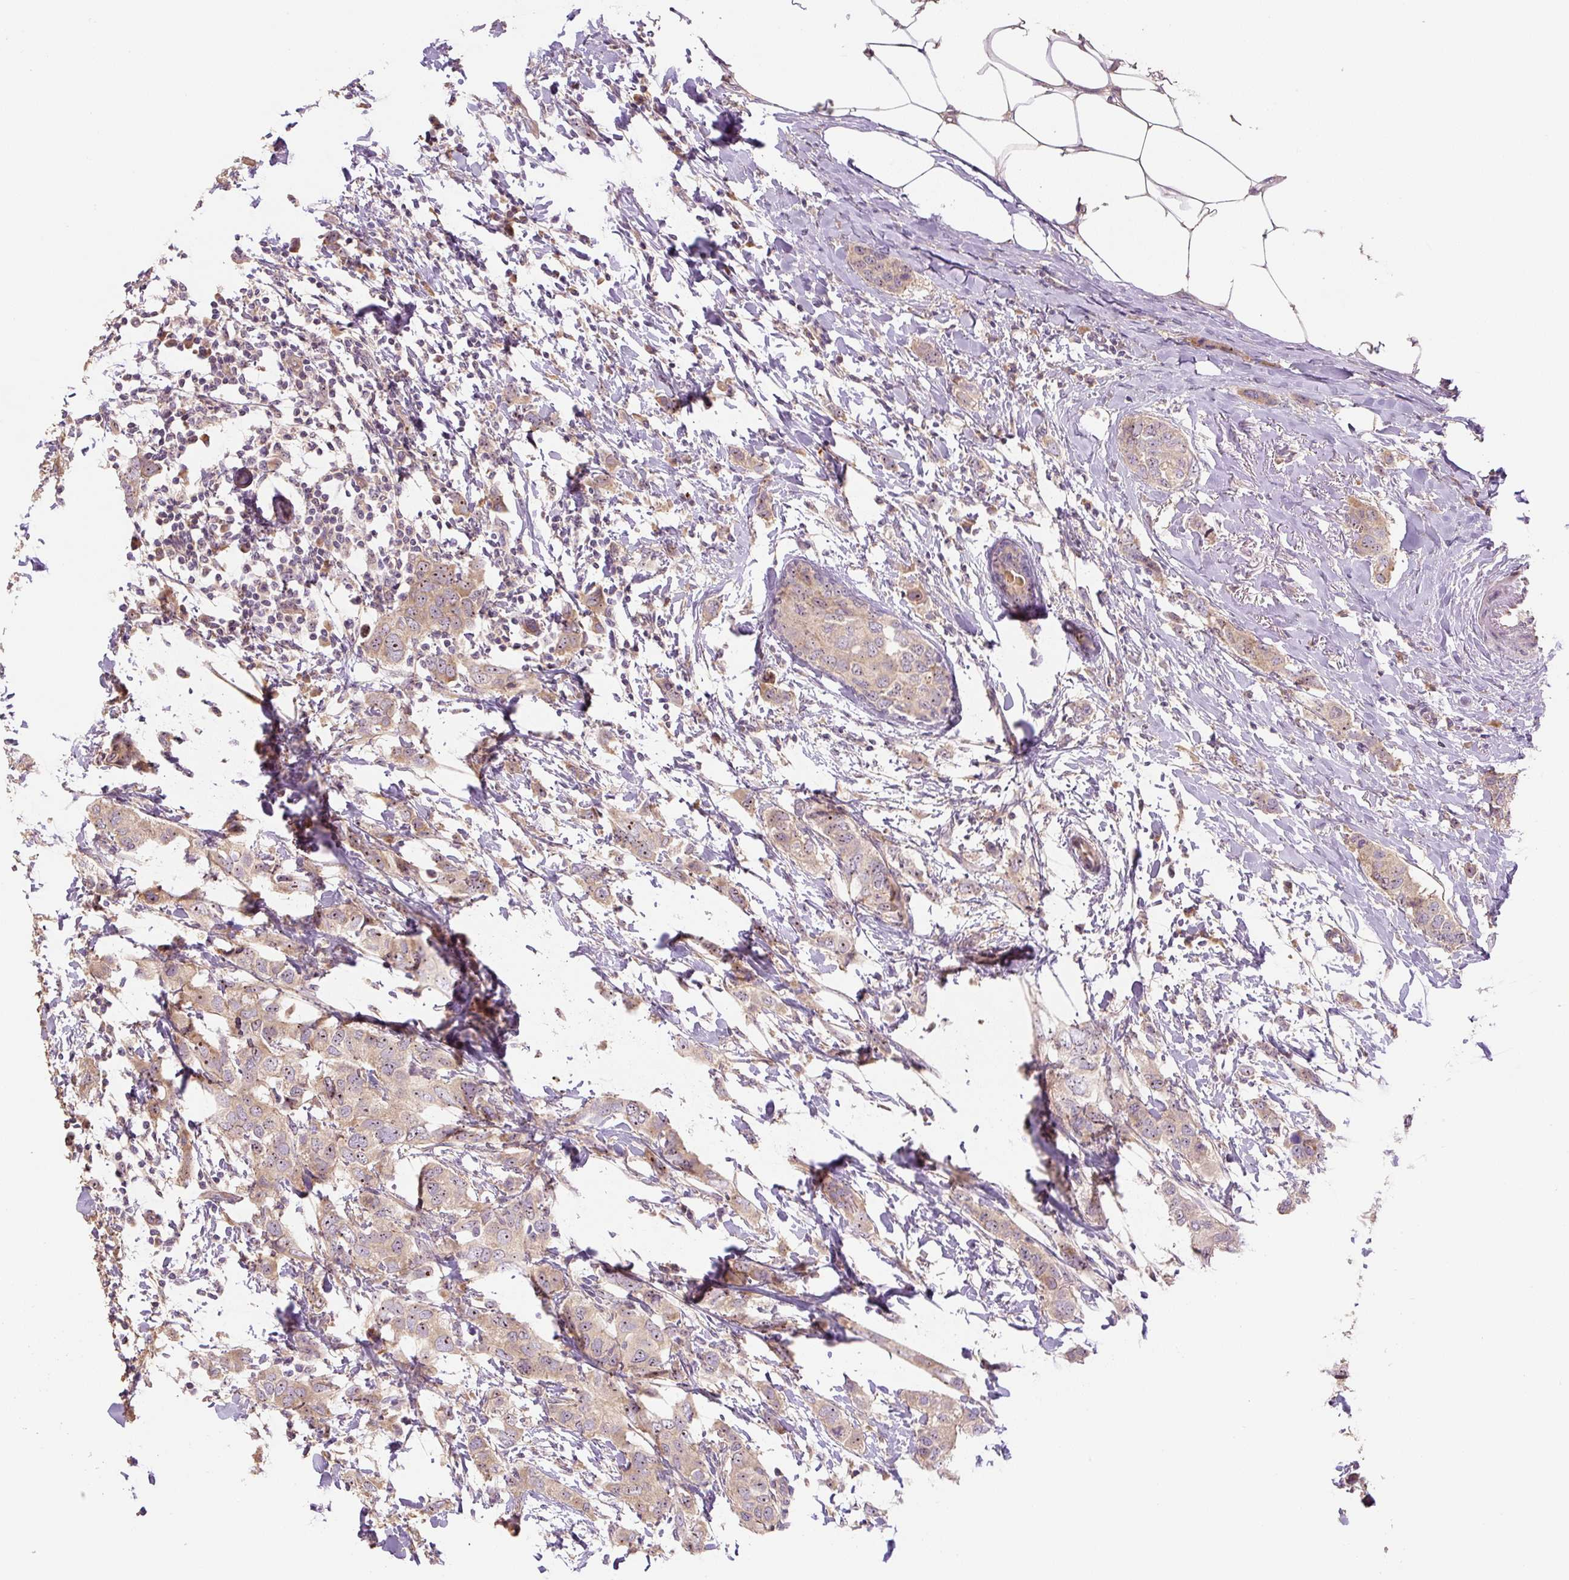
{"staining": {"intensity": "weak", "quantity": ">75%", "location": "cytoplasmic/membranous,nuclear"}, "tissue": "breast cancer", "cell_type": "Tumor cells", "image_type": "cancer", "snomed": [{"axis": "morphology", "description": "Duct carcinoma"}, {"axis": "topography", "description": "Breast"}], "caption": "High-magnification brightfield microscopy of breast infiltrating ductal carcinoma stained with DAB (3,3'-diaminobenzidine) (brown) and counterstained with hematoxylin (blue). tumor cells exhibit weak cytoplasmic/membranous and nuclear positivity is identified in about>75% of cells.", "gene": "TMEM151B", "patient": {"sex": "female", "age": 50}}